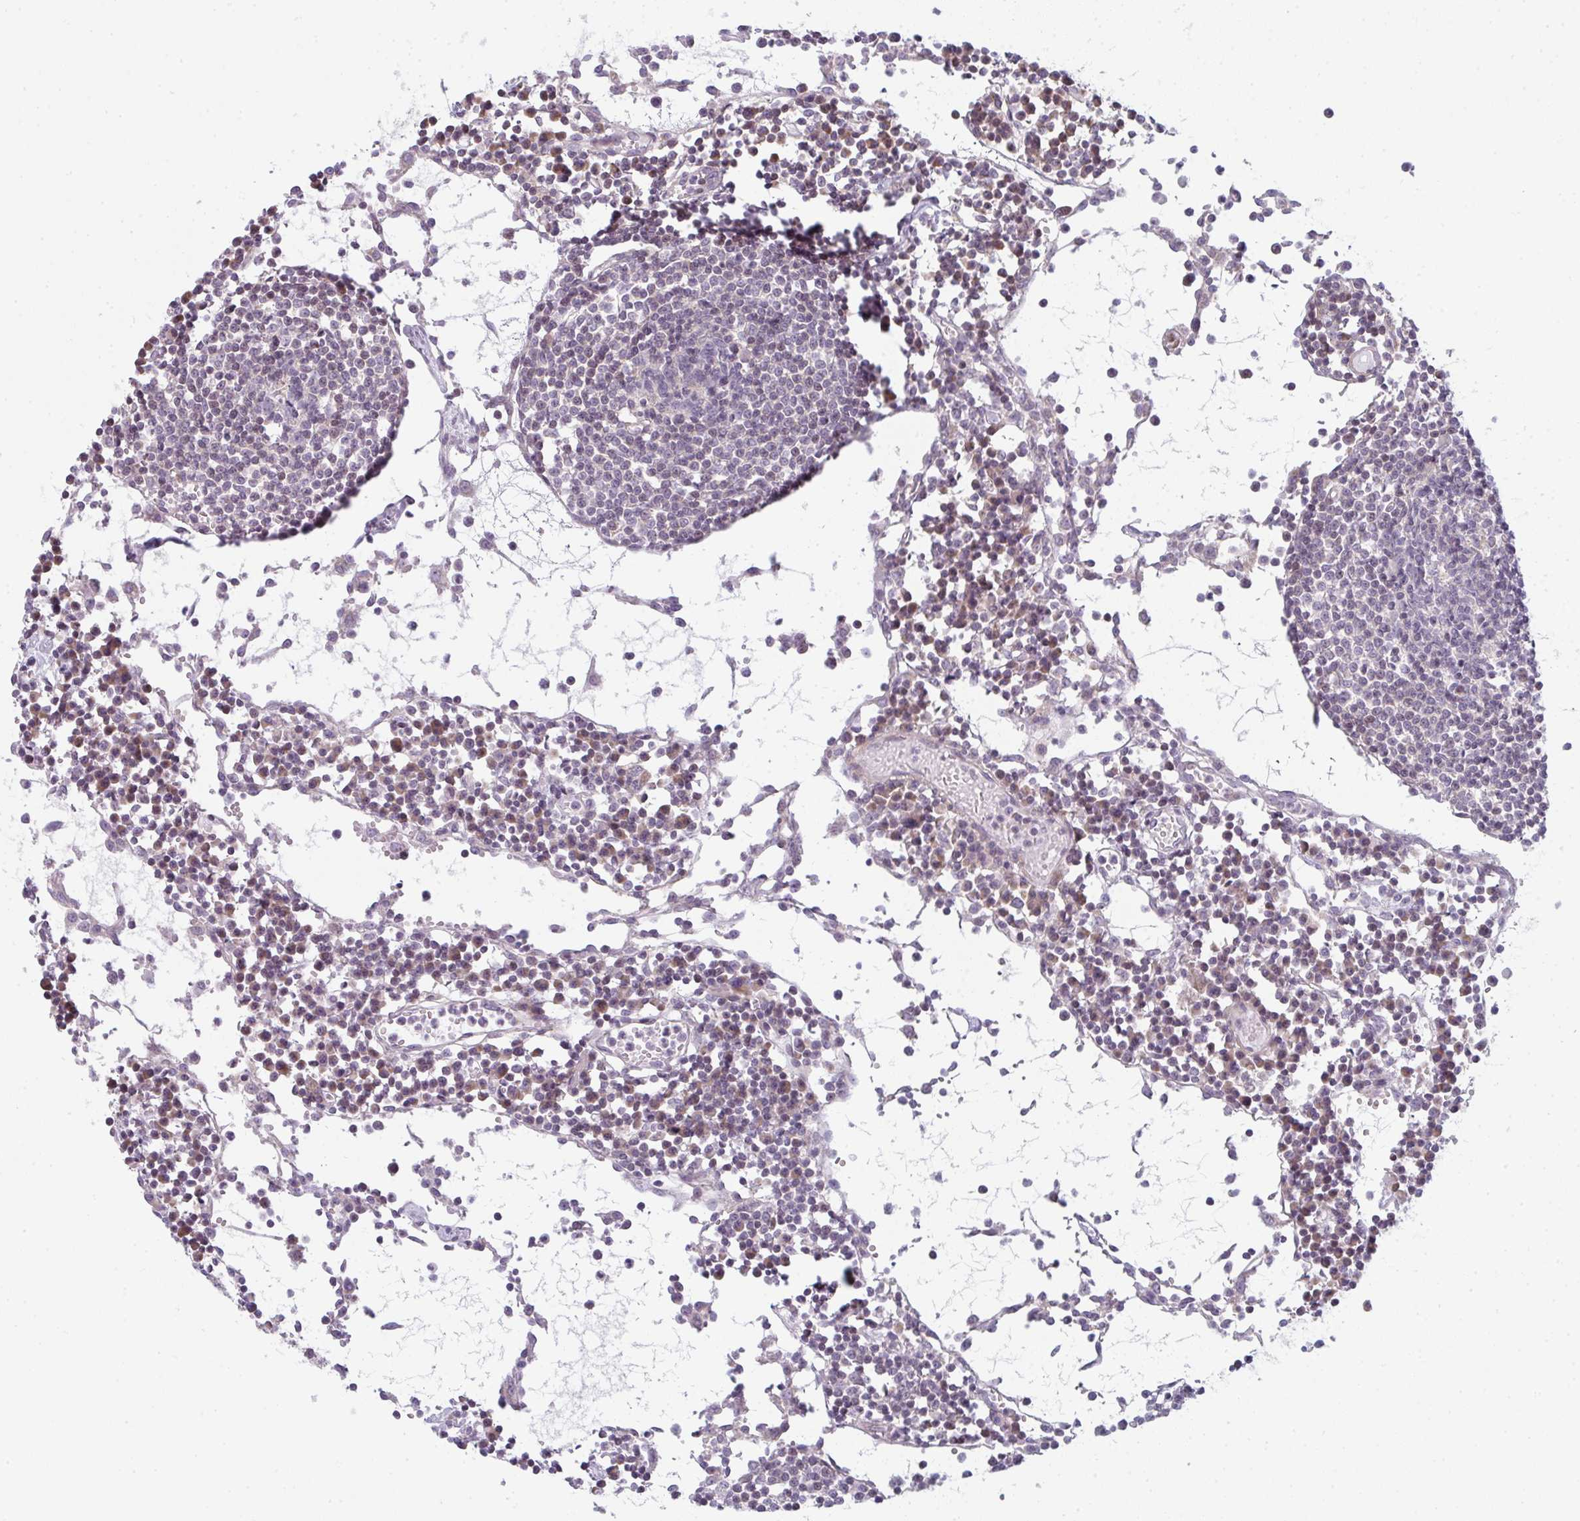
{"staining": {"intensity": "negative", "quantity": "none", "location": "none"}, "tissue": "lymph node", "cell_type": "Germinal center cells", "image_type": "normal", "snomed": [{"axis": "morphology", "description": "Normal tissue, NOS"}, {"axis": "topography", "description": "Lymph node"}], "caption": "The histopathology image exhibits no significant positivity in germinal center cells of lymph node. (Brightfield microscopy of DAB (3,3'-diaminobenzidine) immunohistochemistry at high magnification).", "gene": "TMEM237", "patient": {"sex": "female", "age": 78}}